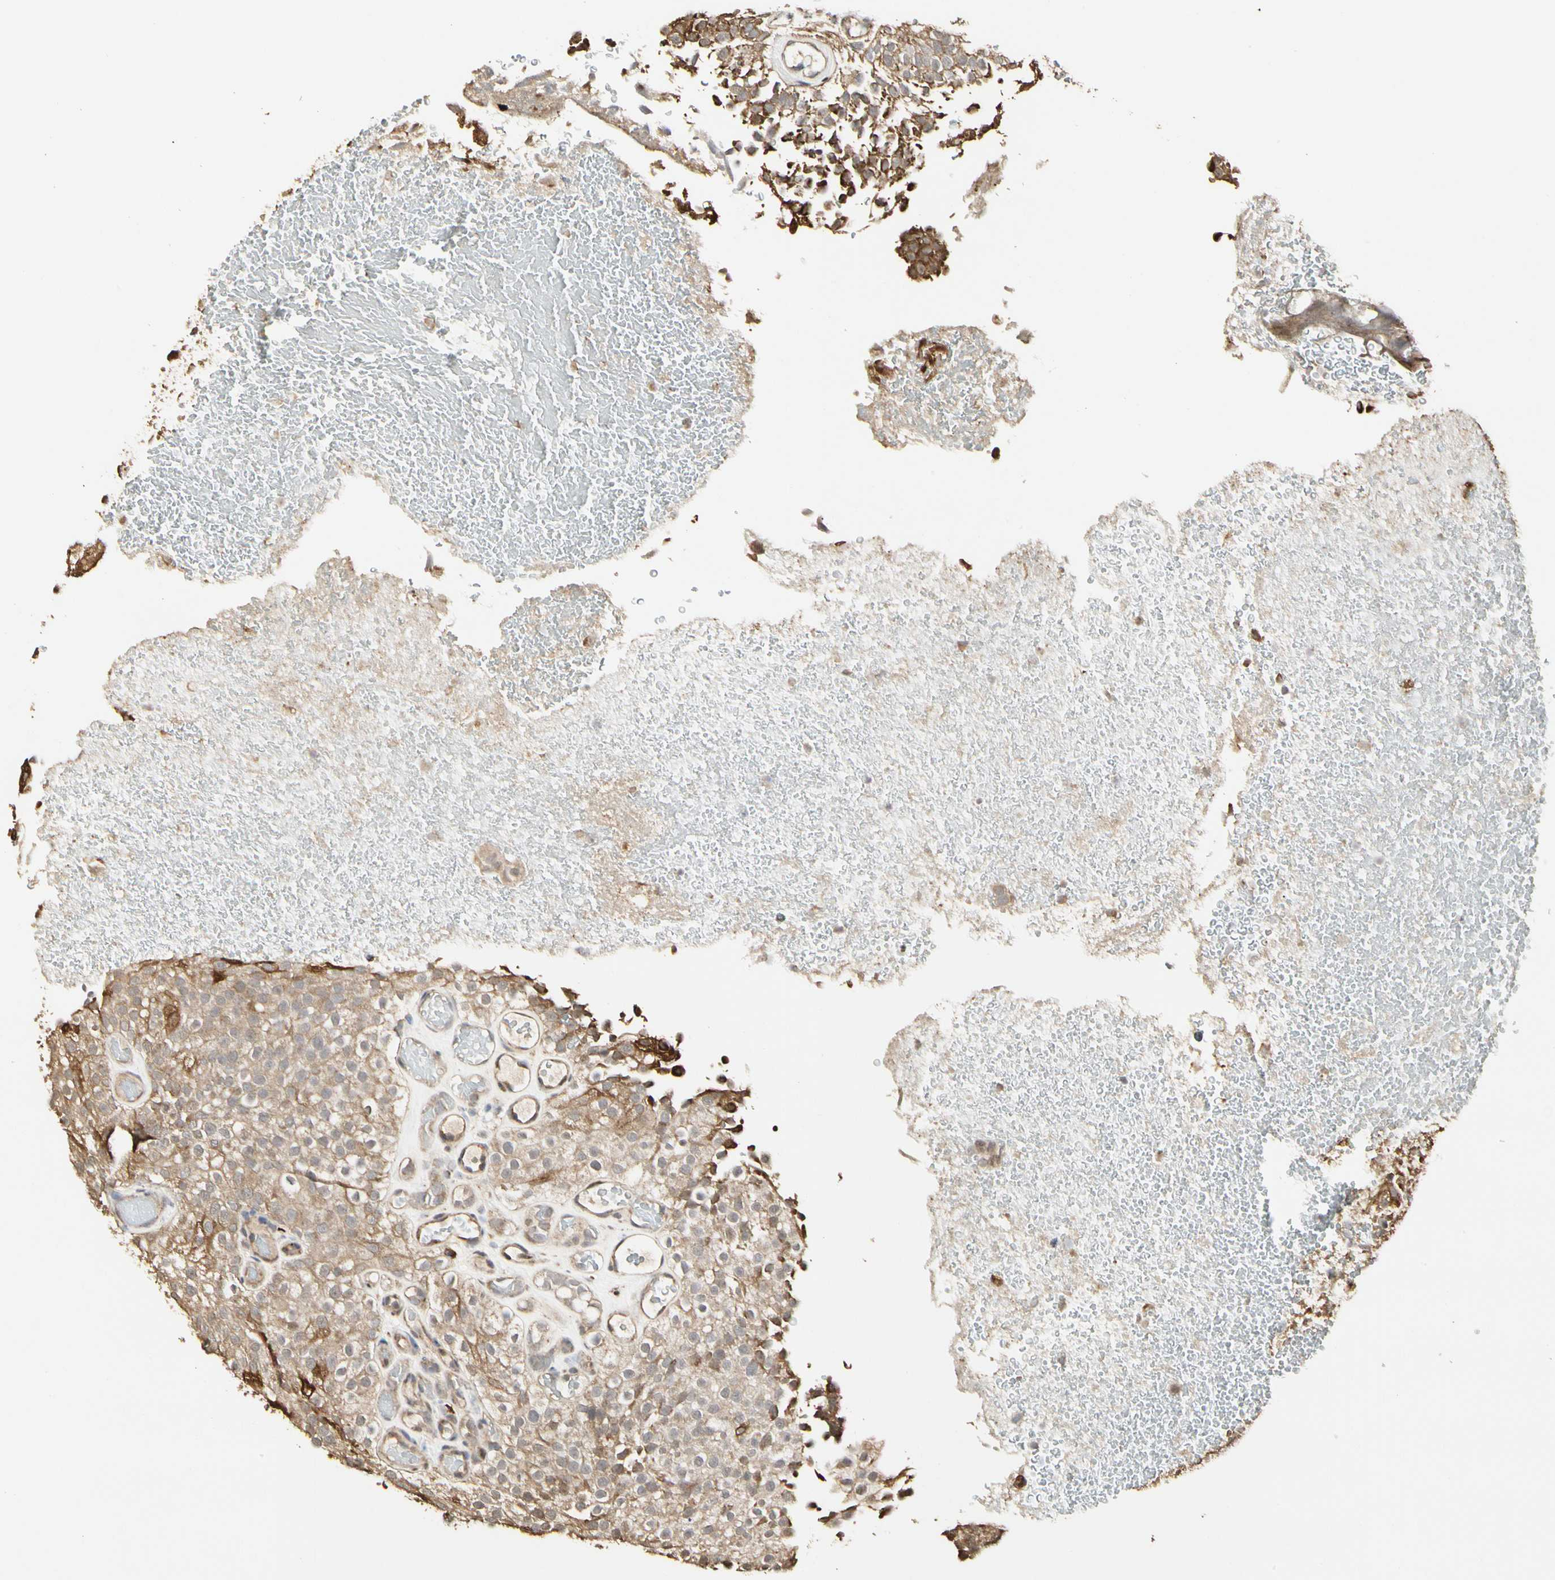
{"staining": {"intensity": "moderate", "quantity": ">75%", "location": "cytoplasmic/membranous"}, "tissue": "urothelial cancer", "cell_type": "Tumor cells", "image_type": "cancer", "snomed": [{"axis": "morphology", "description": "Urothelial carcinoma, Low grade"}, {"axis": "topography", "description": "Urinary bladder"}], "caption": "IHC (DAB) staining of low-grade urothelial carcinoma shows moderate cytoplasmic/membranous protein positivity in approximately >75% of tumor cells.", "gene": "TAOK1", "patient": {"sex": "male", "age": 78}}